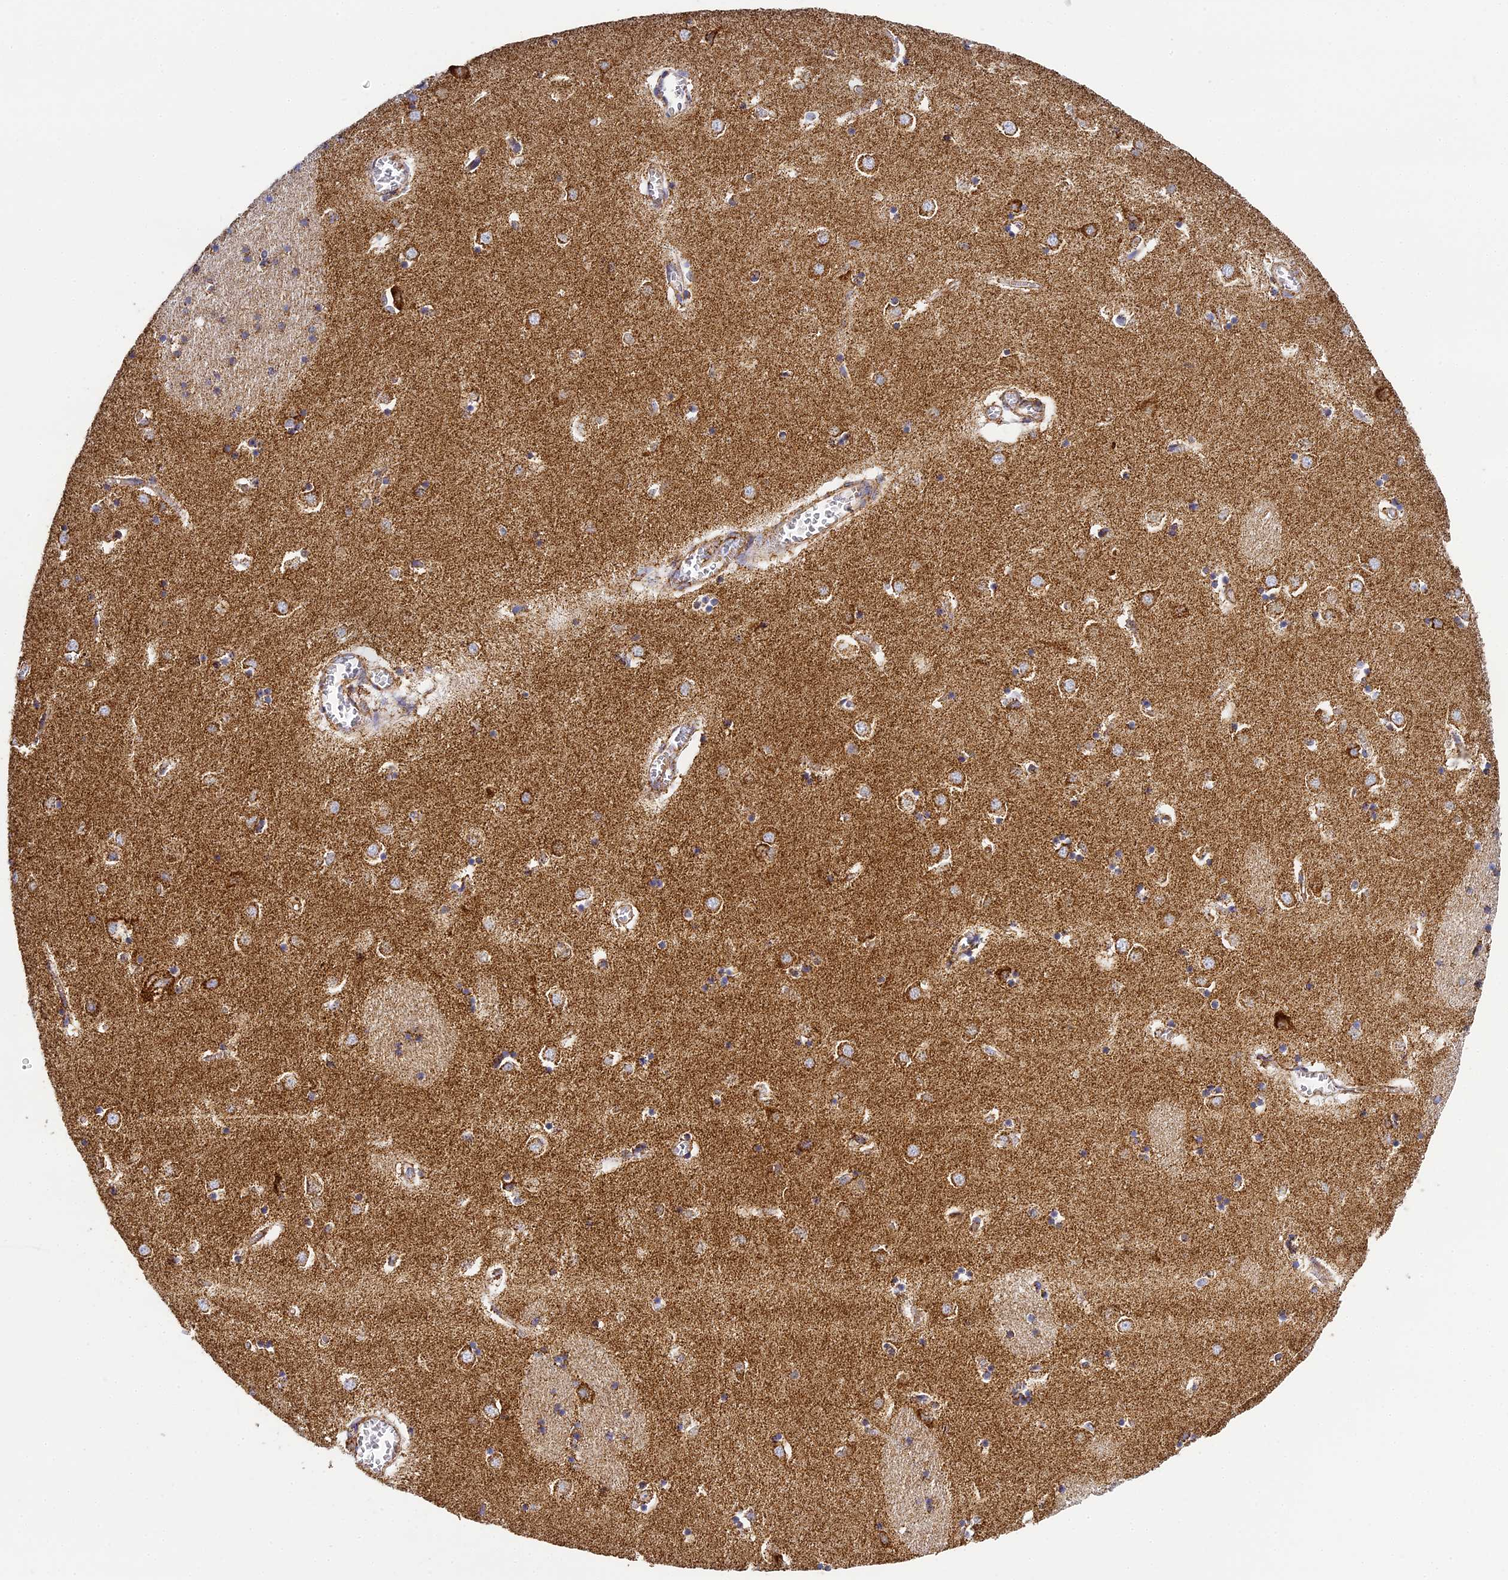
{"staining": {"intensity": "moderate", "quantity": "25%-75%", "location": "cytoplasmic/membranous"}, "tissue": "caudate", "cell_type": "Glial cells", "image_type": "normal", "snomed": [{"axis": "morphology", "description": "Normal tissue, NOS"}, {"axis": "topography", "description": "Lateral ventricle wall"}], "caption": "Immunohistochemical staining of normal human caudate shows medium levels of moderate cytoplasmic/membranous expression in approximately 25%-75% of glial cells. (Brightfield microscopy of DAB IHC at high magnification).", "gene": "STK17A", "patient": {"sex": "male", "age": 70}}